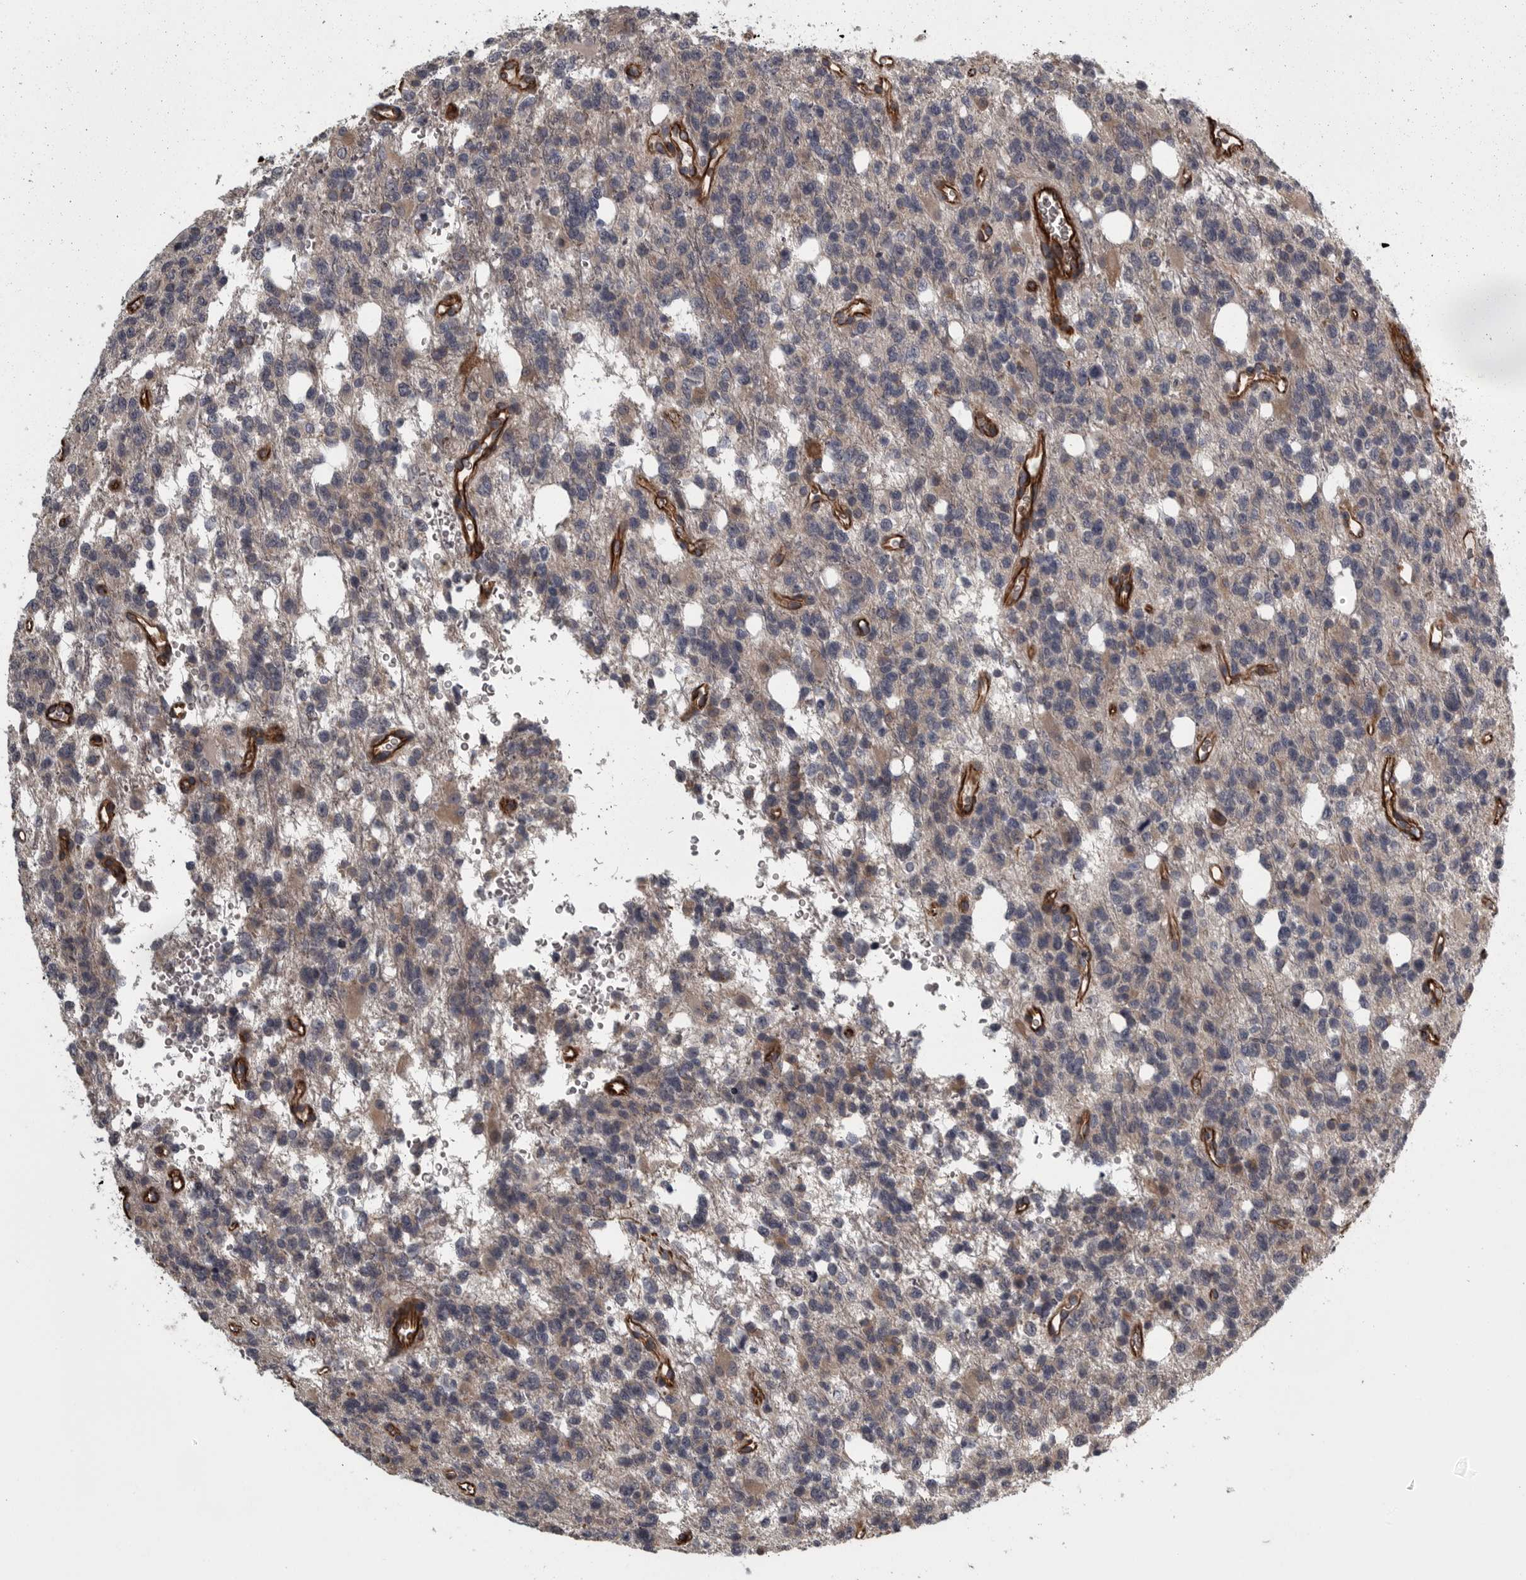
{"staining": {"intensity": "weak", "quantity": "<25%", "location": "cytoplasmic/membranous"}, "tissue": "glioma", "cell_type": "Tumor cells", "image_type": "cancer", "snomed": [{"axis": "morphology", "description": "Glioma, malignant, High grade"}, {"axis": "topography", "description": "Brain"}], "caption": "Immunohistochemistry (IHC) of human malignant high-grade glioma exhibits no positivity in tumor cells.", "gene": "FAAP100", "patient": {"sex": "female", "age": 62}}